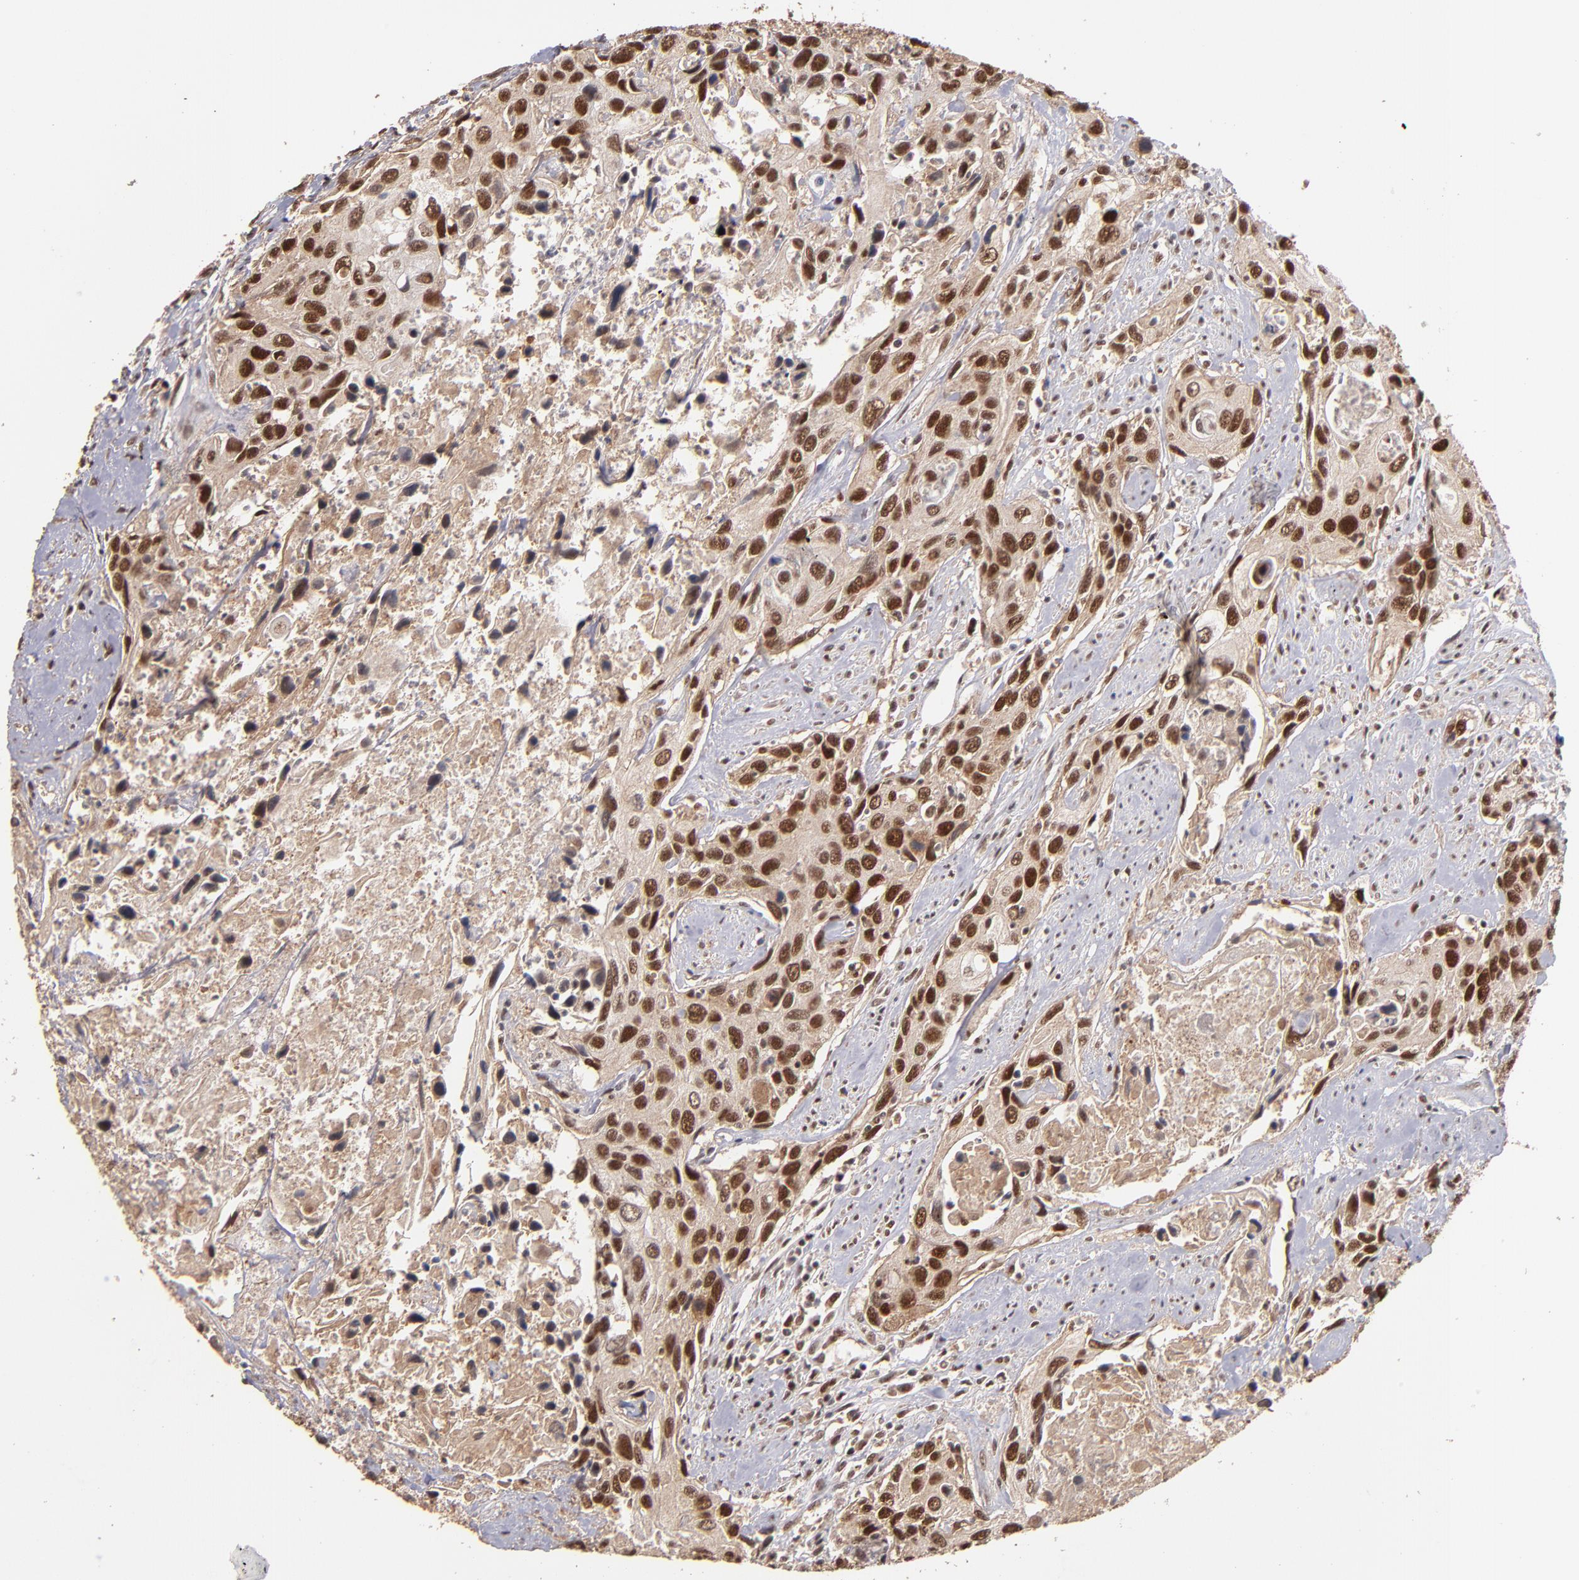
{"staining": {"intensity": "strong", "quantity": ">75%", "location": "cytoplasmic/membranous,nuclear"}, "tissue": "urothelial cancer", "cell_type": "Tumor cells", "image_type": "cancer", "snomed": [{"axis": "morphology", "description": "Urothelial carcinoma, High grade"}, {"axis": "topography", "description": "Urinary bladder"}], "caption": "Strong cytoplasmic/membranous and nuclear expression is present in approximately >75% of tumor cells in urothelial carcinoma (high-grade).", "gene": "EAPP", "patient": {"sex": "male", "age": 71}}